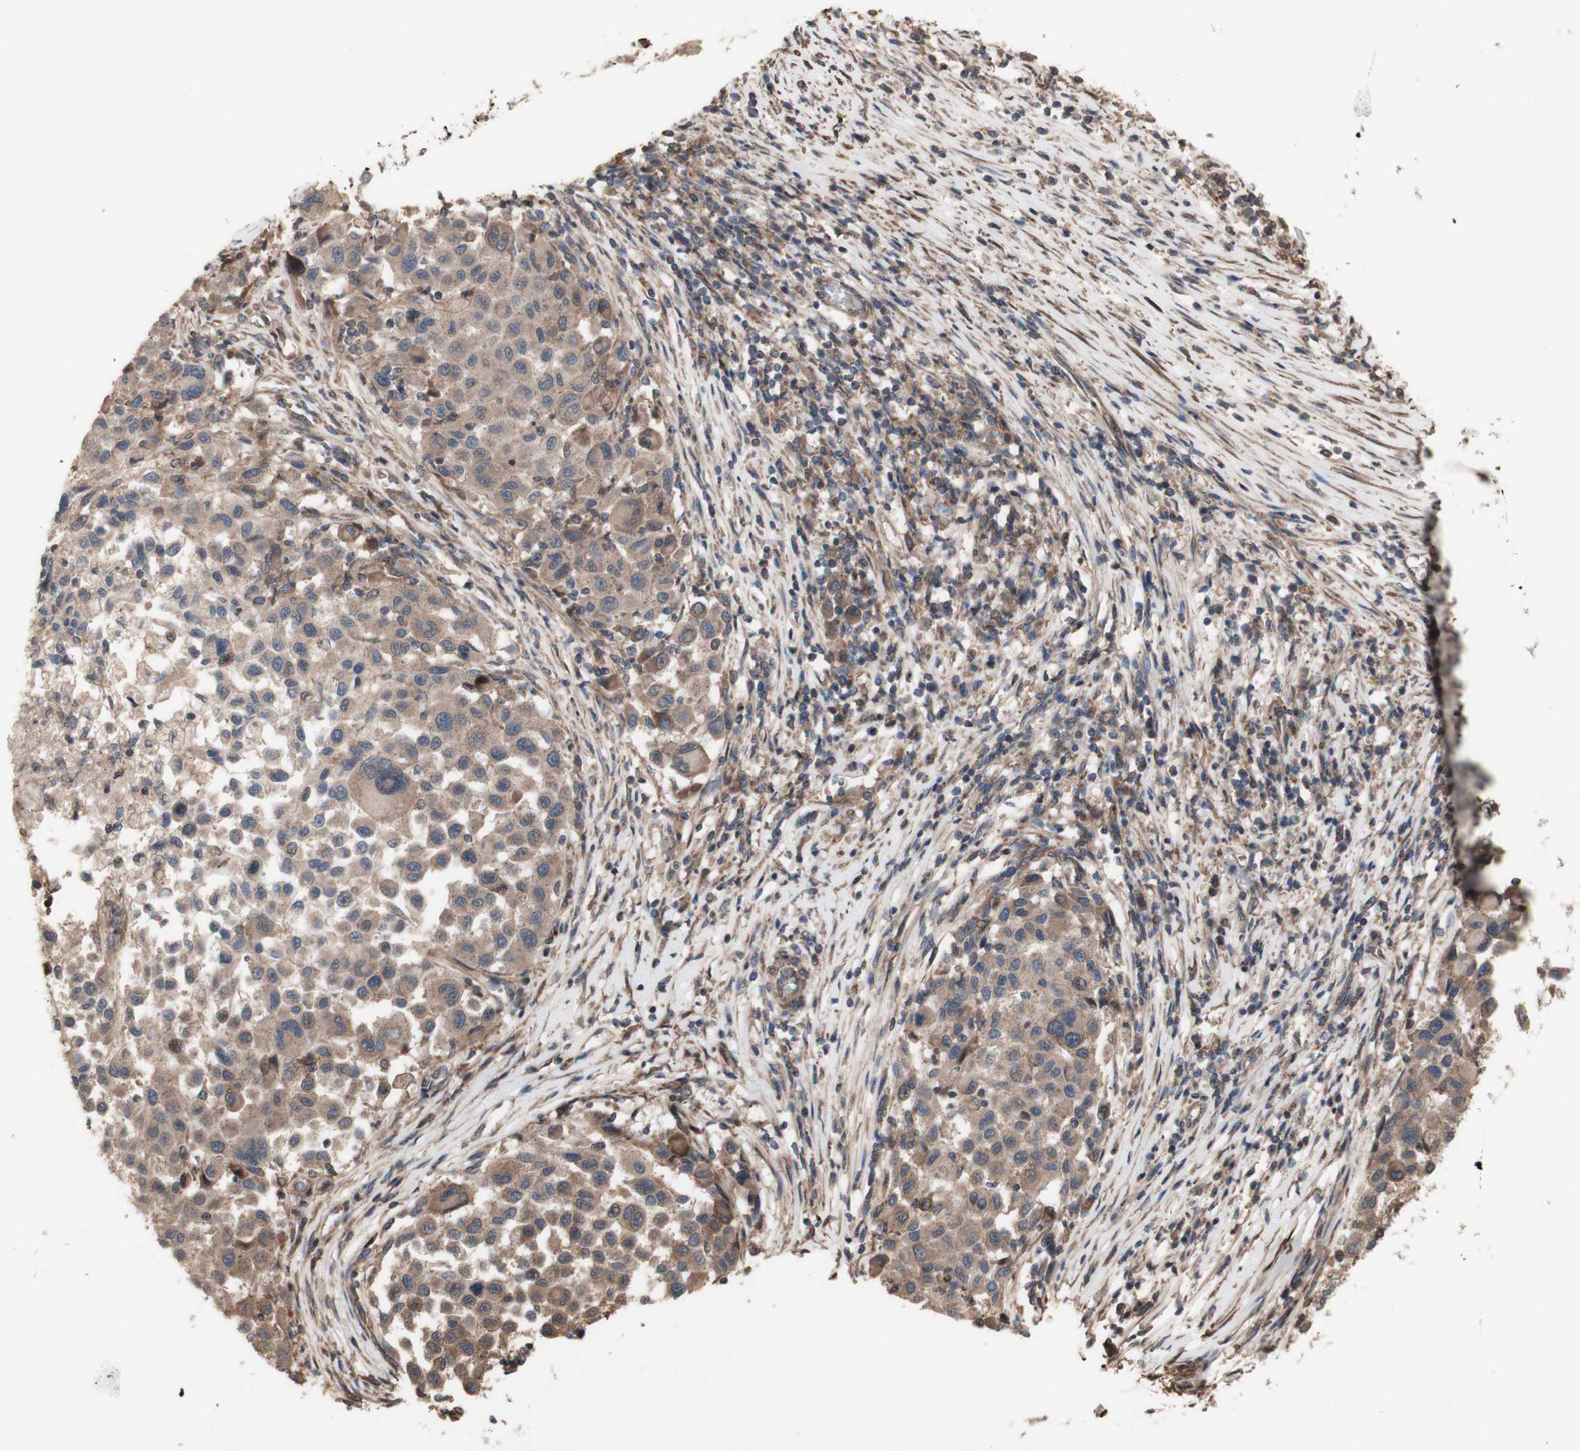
{"staining": {"intensity": "moderate", "quantity": ">75%", "location": "cytoplasmic/membranous"}, "tissue": "melanoma", "cell_type": "Tumor cells", "image_type": "cancer", "snomed": [{"axis": "morphology", "description": "Malignant melanoma, Metastatic site"}, {"axis": "topography", "description": "Lymph node"}], "caption": "DAB immunohistochemical staining of melanoma reveals moderate cytoplasmic/membranous protein staining in about >75% of tumor cells.", "gene": "COPB1", "patient": {"sex": "male", "age": 61}}